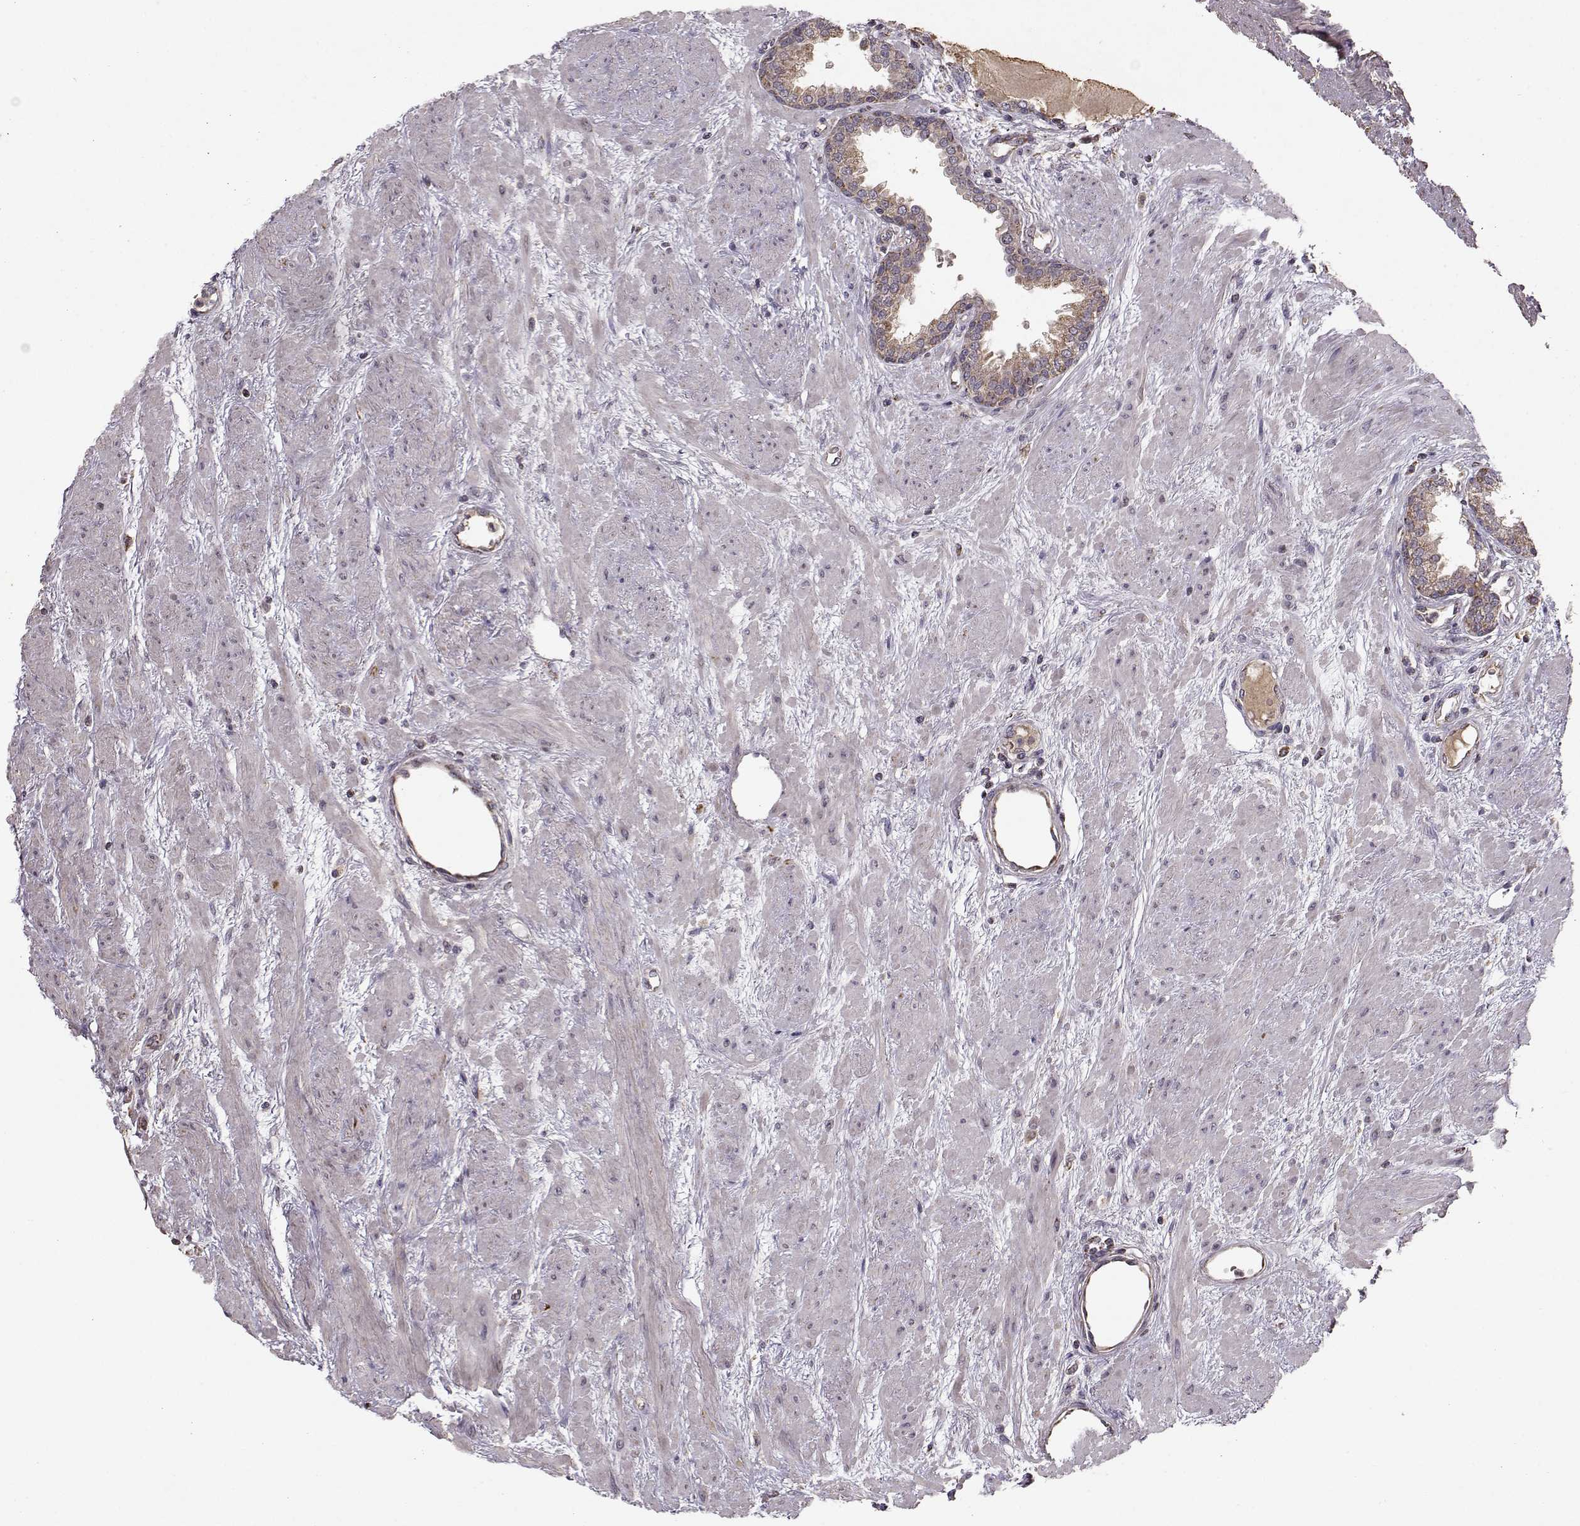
{"staining": {"intensity": "weak", "quantity": "25%-75%", "location": "cytoplasmic/membranous"}, "tissue": "prostate", "cell_type": "Glandular cells", "image_type": "normal", "snomed": [{"axis": "morphology", "description": "Normal tissue, NOS"}, {"axis": "topography", "description": "Prostate"}], "caption": "Protein expression analysis of benign prostate reveals weak cytoplasmic/membranous expression in about 25%-75% of glandular cells.", "gene": "CMTM3", "patient": {"sex": "male", "age": 51}}